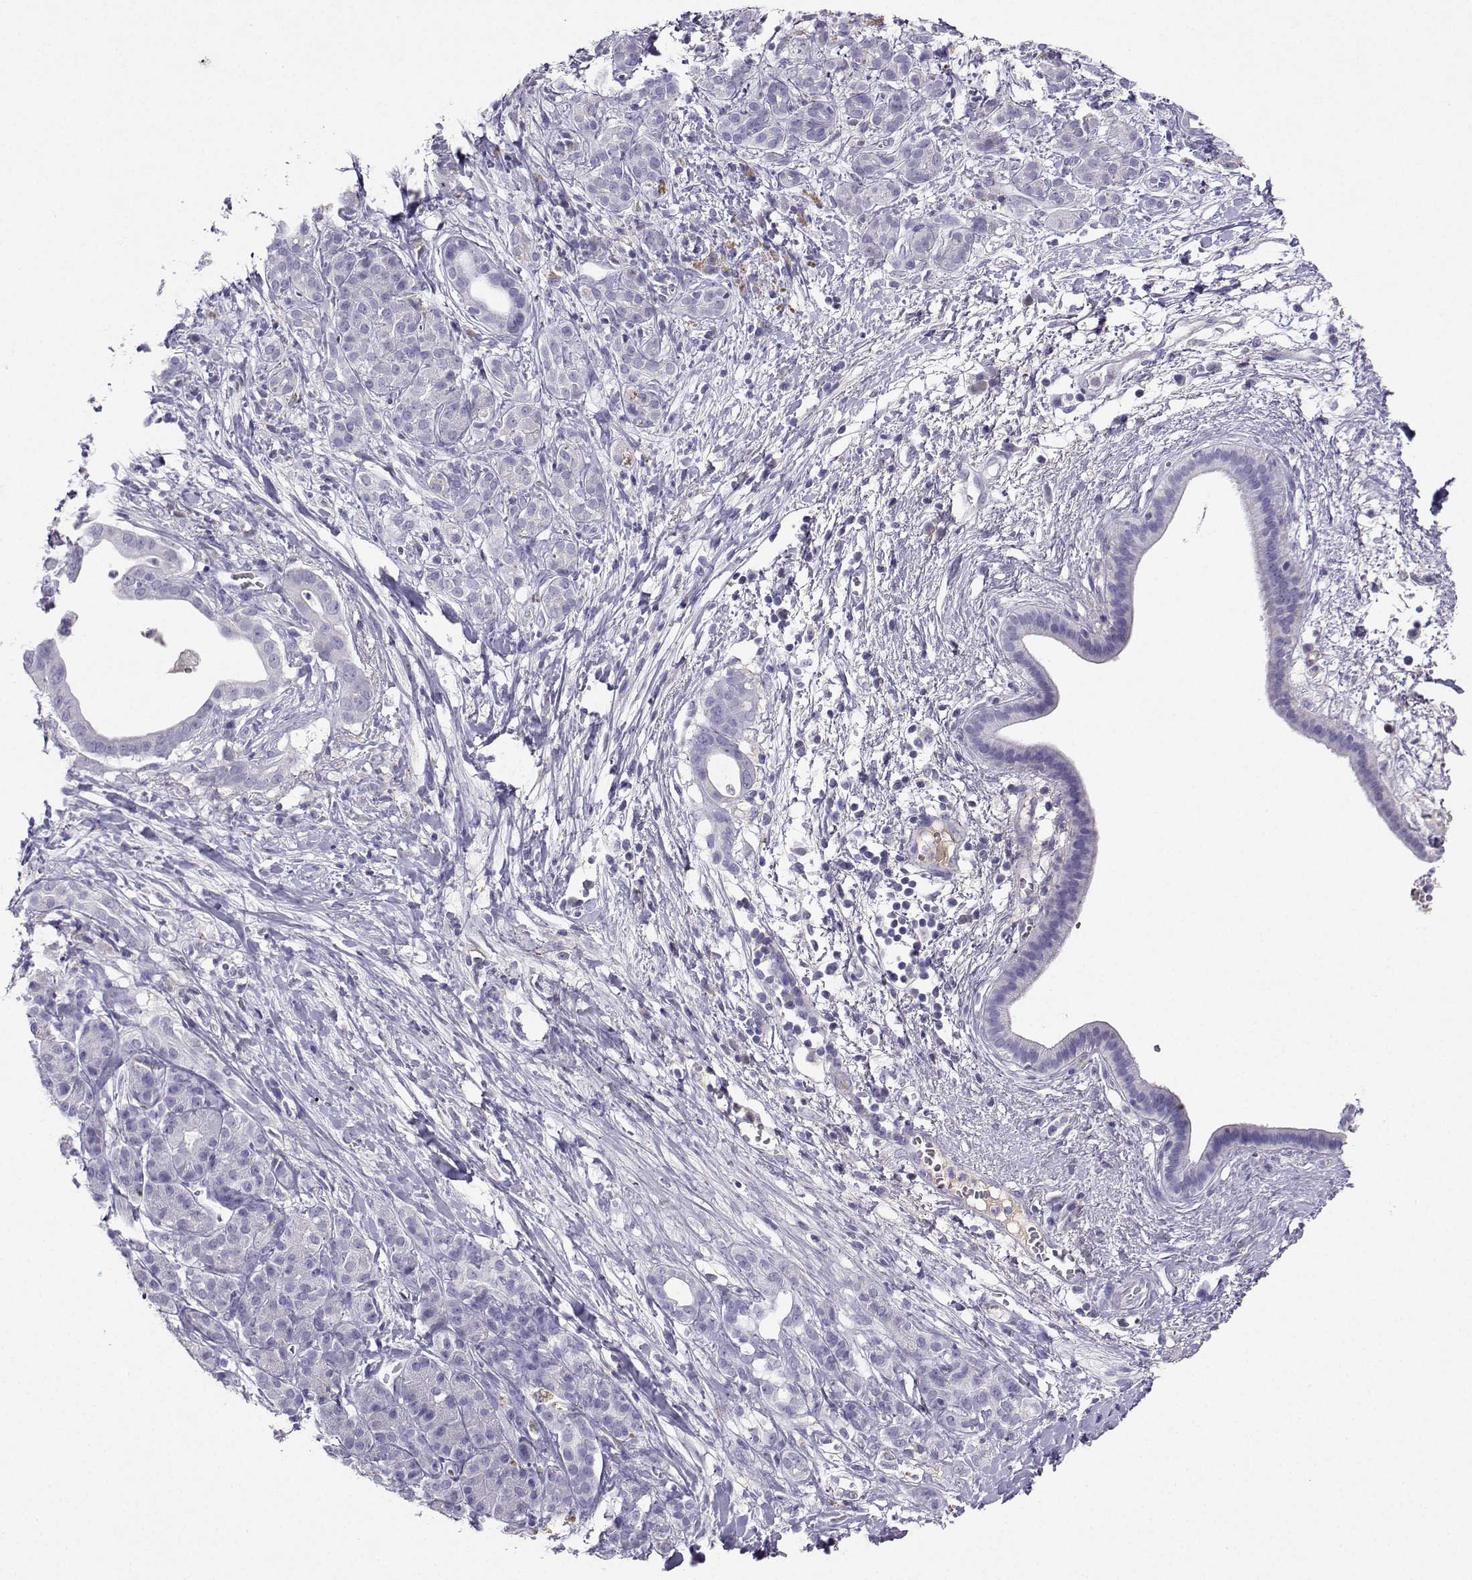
{"staining": {"intensity": "negative", "quantity": "none", "location": "none"}, "tissue": "pancreatic cancer", "cell_type": "Tumor cells", "image_type": "cancer", "snomed": [{"axis": "morphology", "description": "Adenocarcinoma, NOS"}, {"axis": "topography", "description": "Pancreas"}], "caption": "Photomicrograph shows no protein staining in tumor cells of pancreatic adenocarcinoma tissue.", "gene": "GRIK4", "patient": {"sex": "male", "age": 61}}